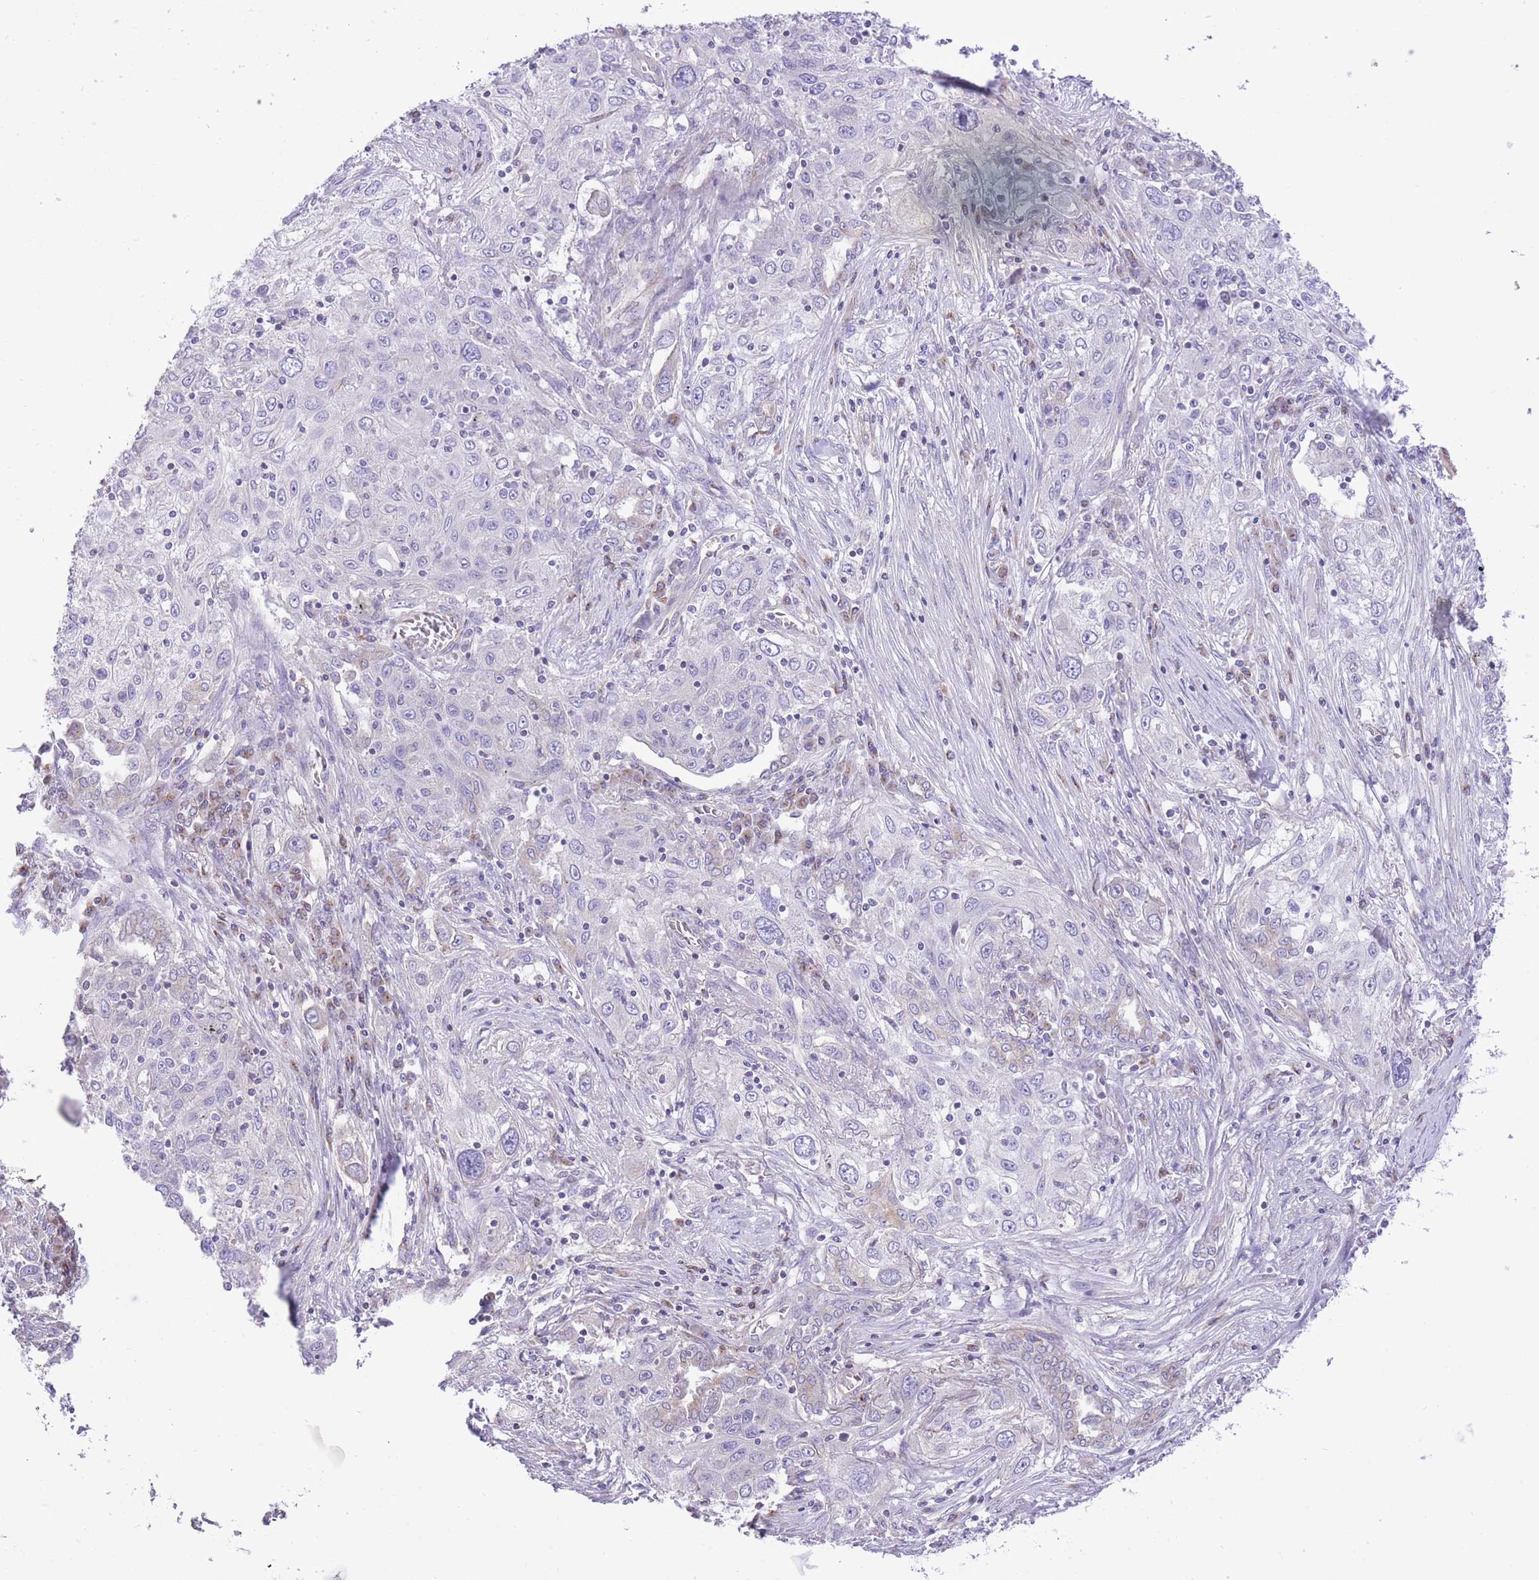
{"staining": {"intensity": "negative", "quantity": "none", "location": "none"}, "tissue": "lung cancer", "cell_type": "Tumor cells", "image_type": "cancer", "snomed": [{"axis": "morphology", "description": "Squamous cell carcinoma, NOS"}, {"axis": "topography", "description": "Lung"}], "caption": "Immunohistochemistry of squamous cell carcinoma (lung) reveals no staining in tumor cells.", "gene": "RHOU", "patient": {"sex": "female", "age": 69}}